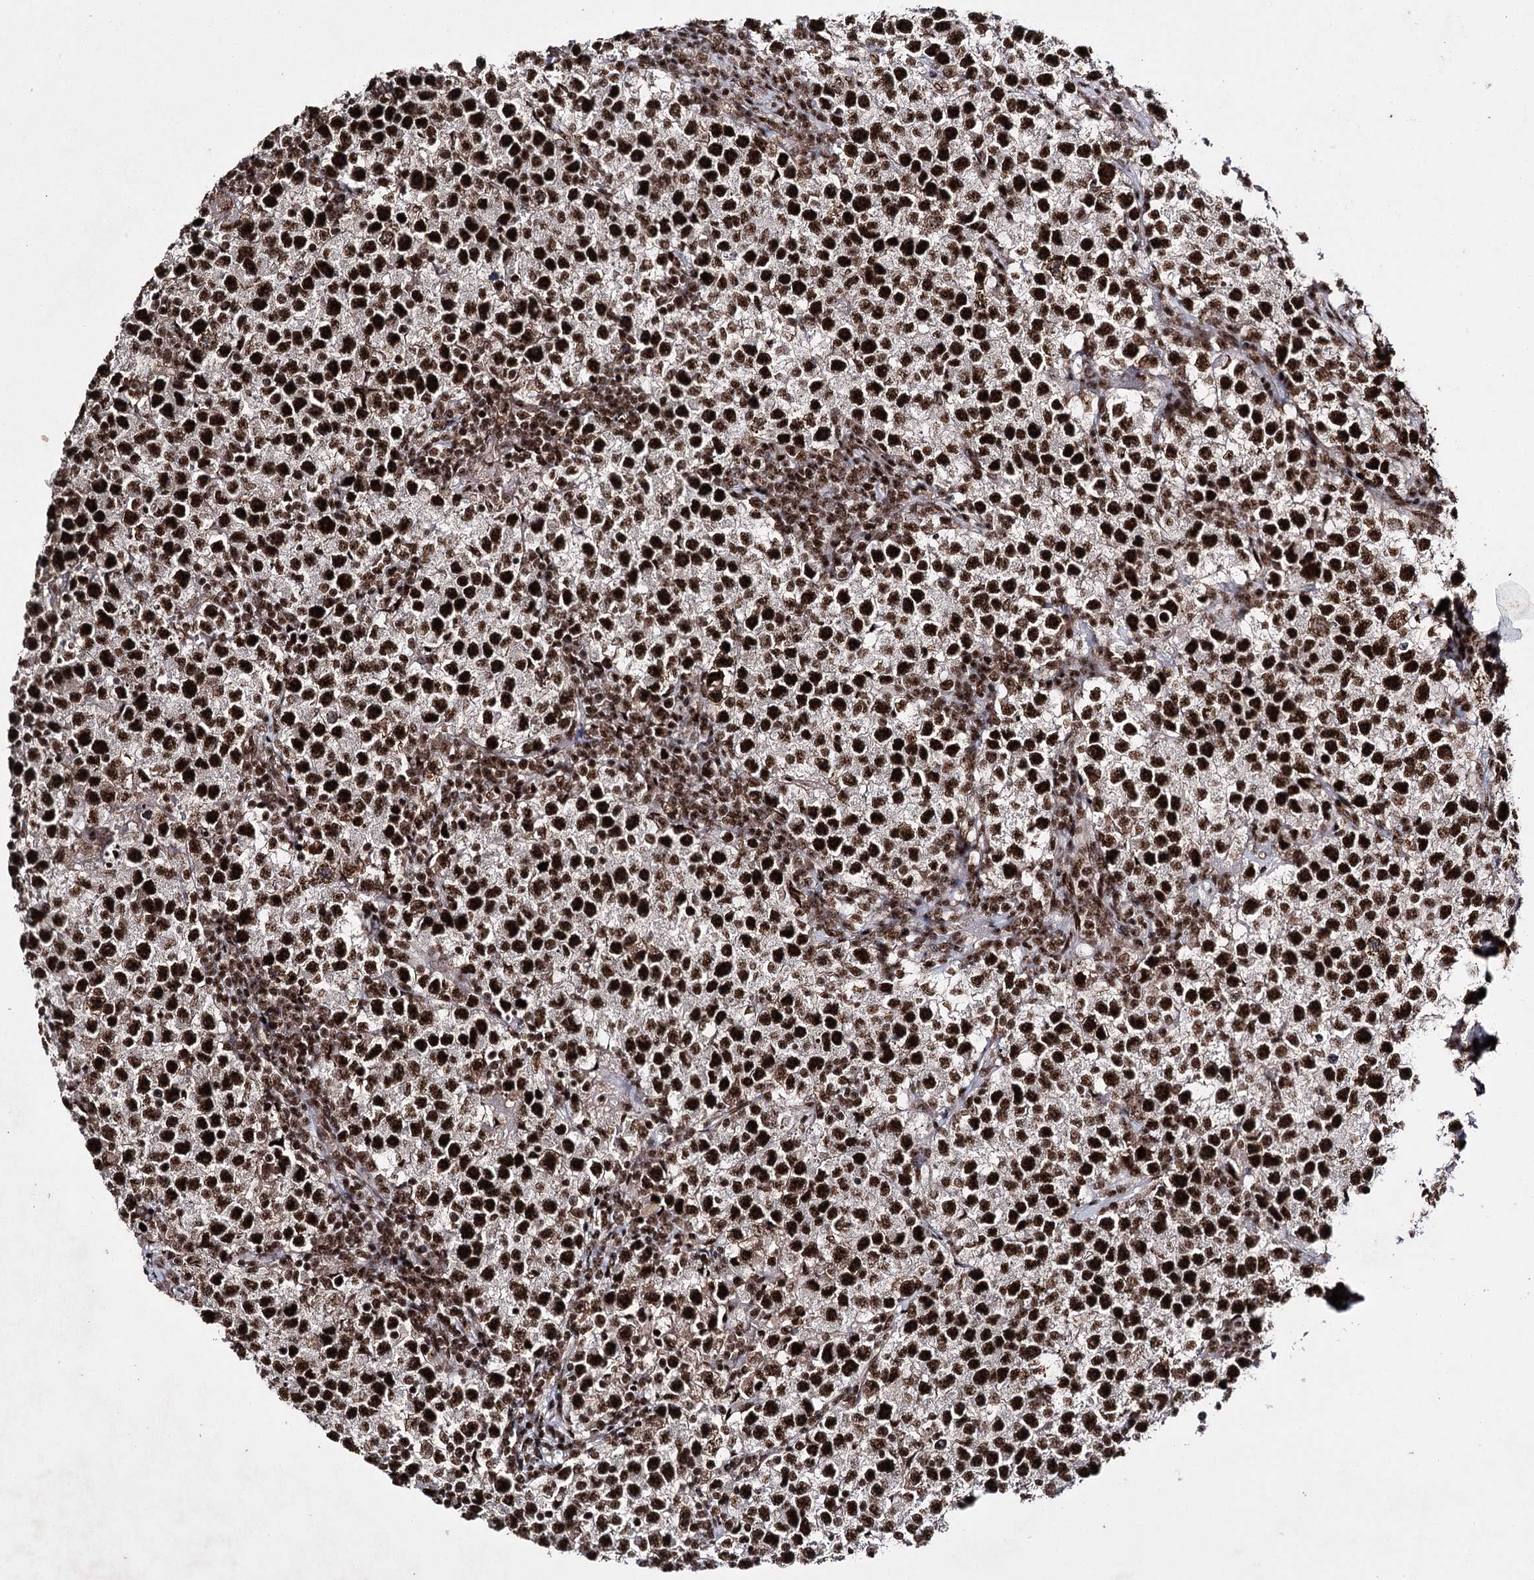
{"staining": {"intensity": "strong", "quantity": ">75%", "location": "nuclear"}, "tissue": "testis cancer", "cell_type": "Tumor cells", "image_type": "cancer", "snomed": [{"axis": "morphology", "description": "Seminoma, NOS"}, {"axis": "topography", "description": "Testis"}], "caption": "The photomicrograph displays immunohistochemical staining of testis seminoma. There is strong nuclear positivity is seen in about >75% of tumor cells.", "gene": "PRPF40A", "patient": {"sex": "male", "age": 22}}